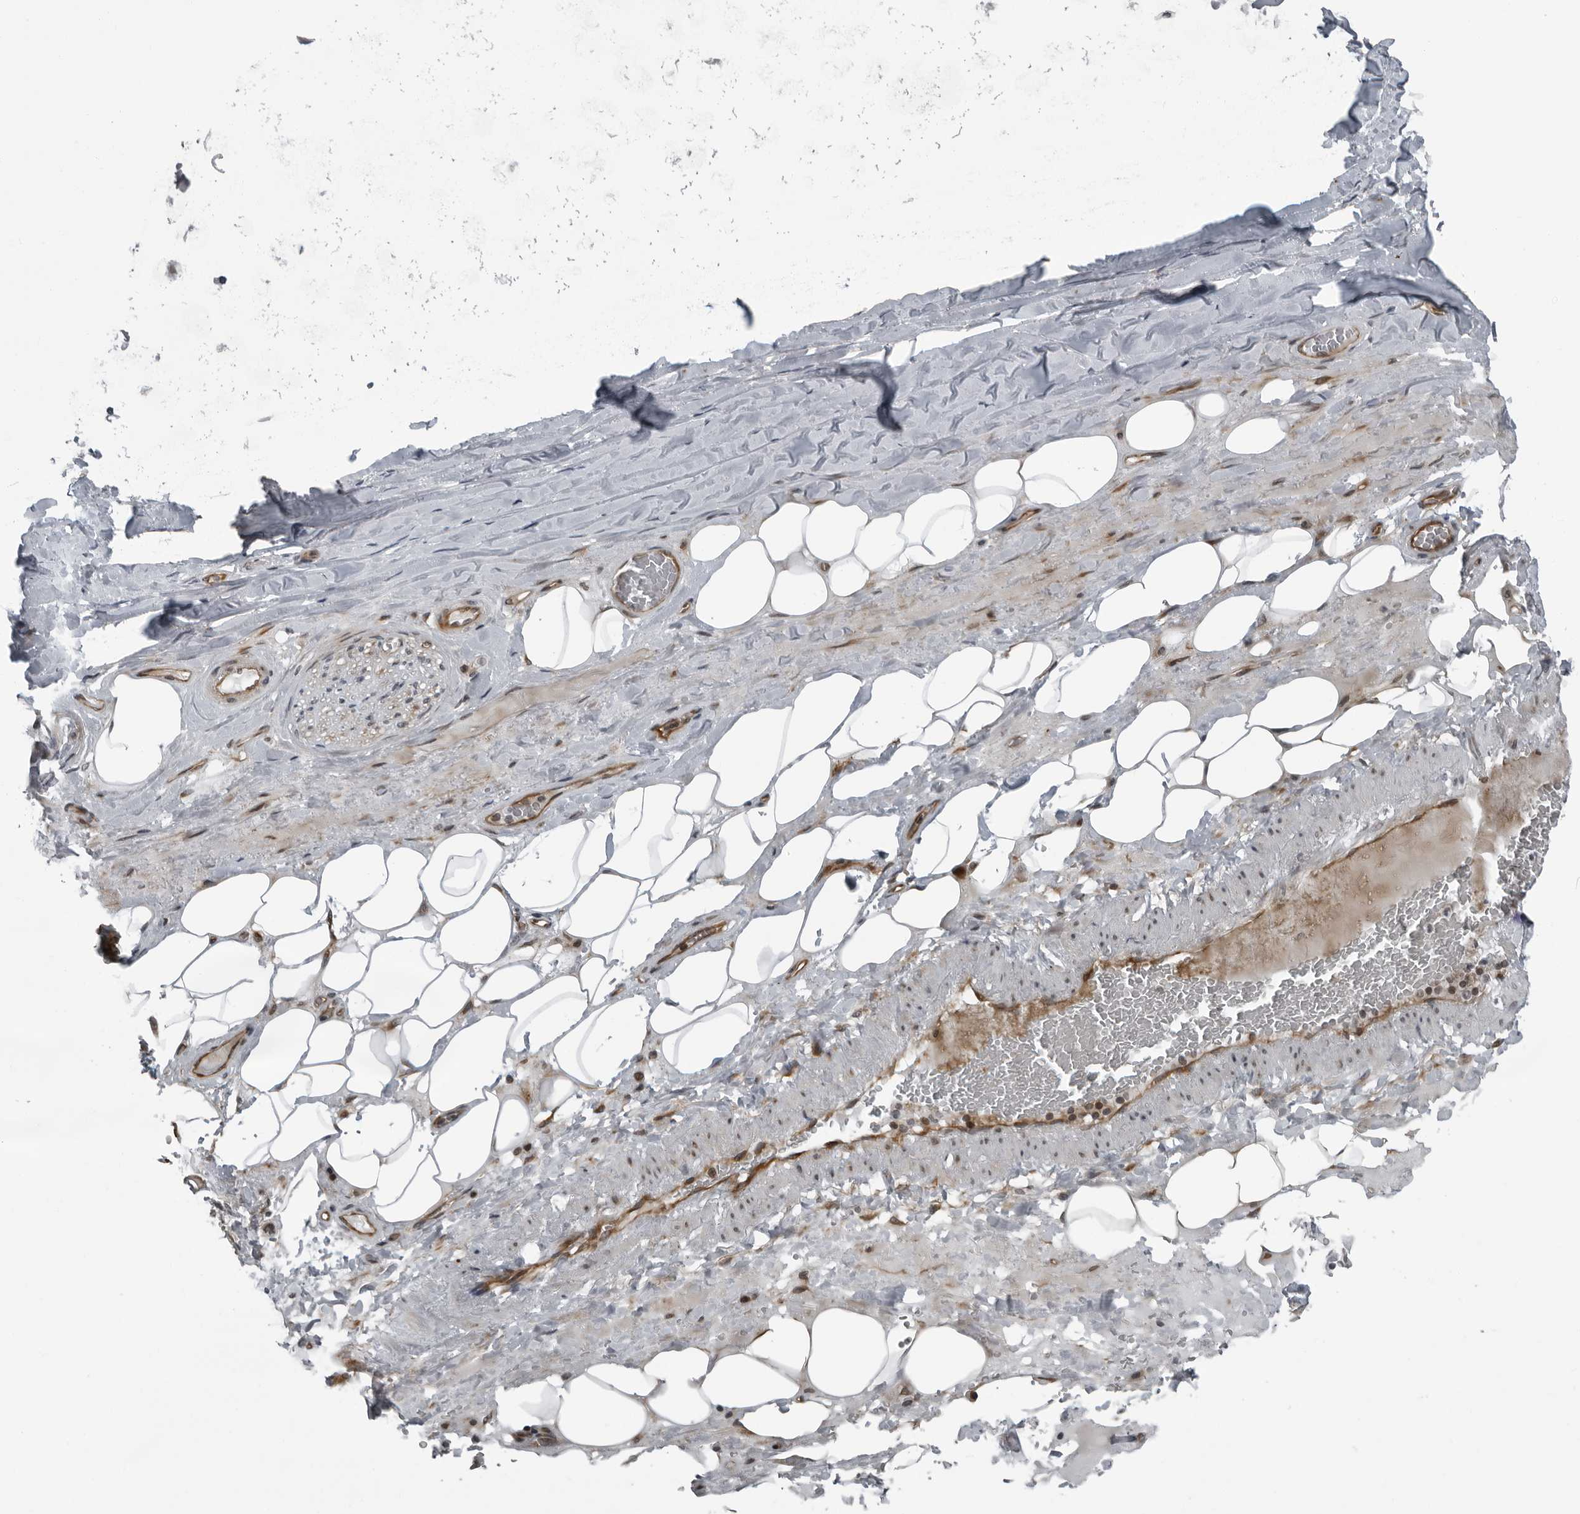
{"staining": {"intensity": "negative", "quantity": "none", "location": "none"}, "tissue": "adipose tissue", "cell_type": "Adipocytes", "image_type": "normal", "snomed": [{"axis": "morphology", "description": "Normal tissue, NOS"}, {"axis": "topography", "description": "Cartilage tissue"}], "caption": "A histopathology image of human adipose tissue is negative for staining in adipocytes. The staining is performed using DAB brown chromogen with nuclei counter-stained in using hematoxylin.", "gene": "FAM102B", "patient": {"sex": "female", "age": 63}}